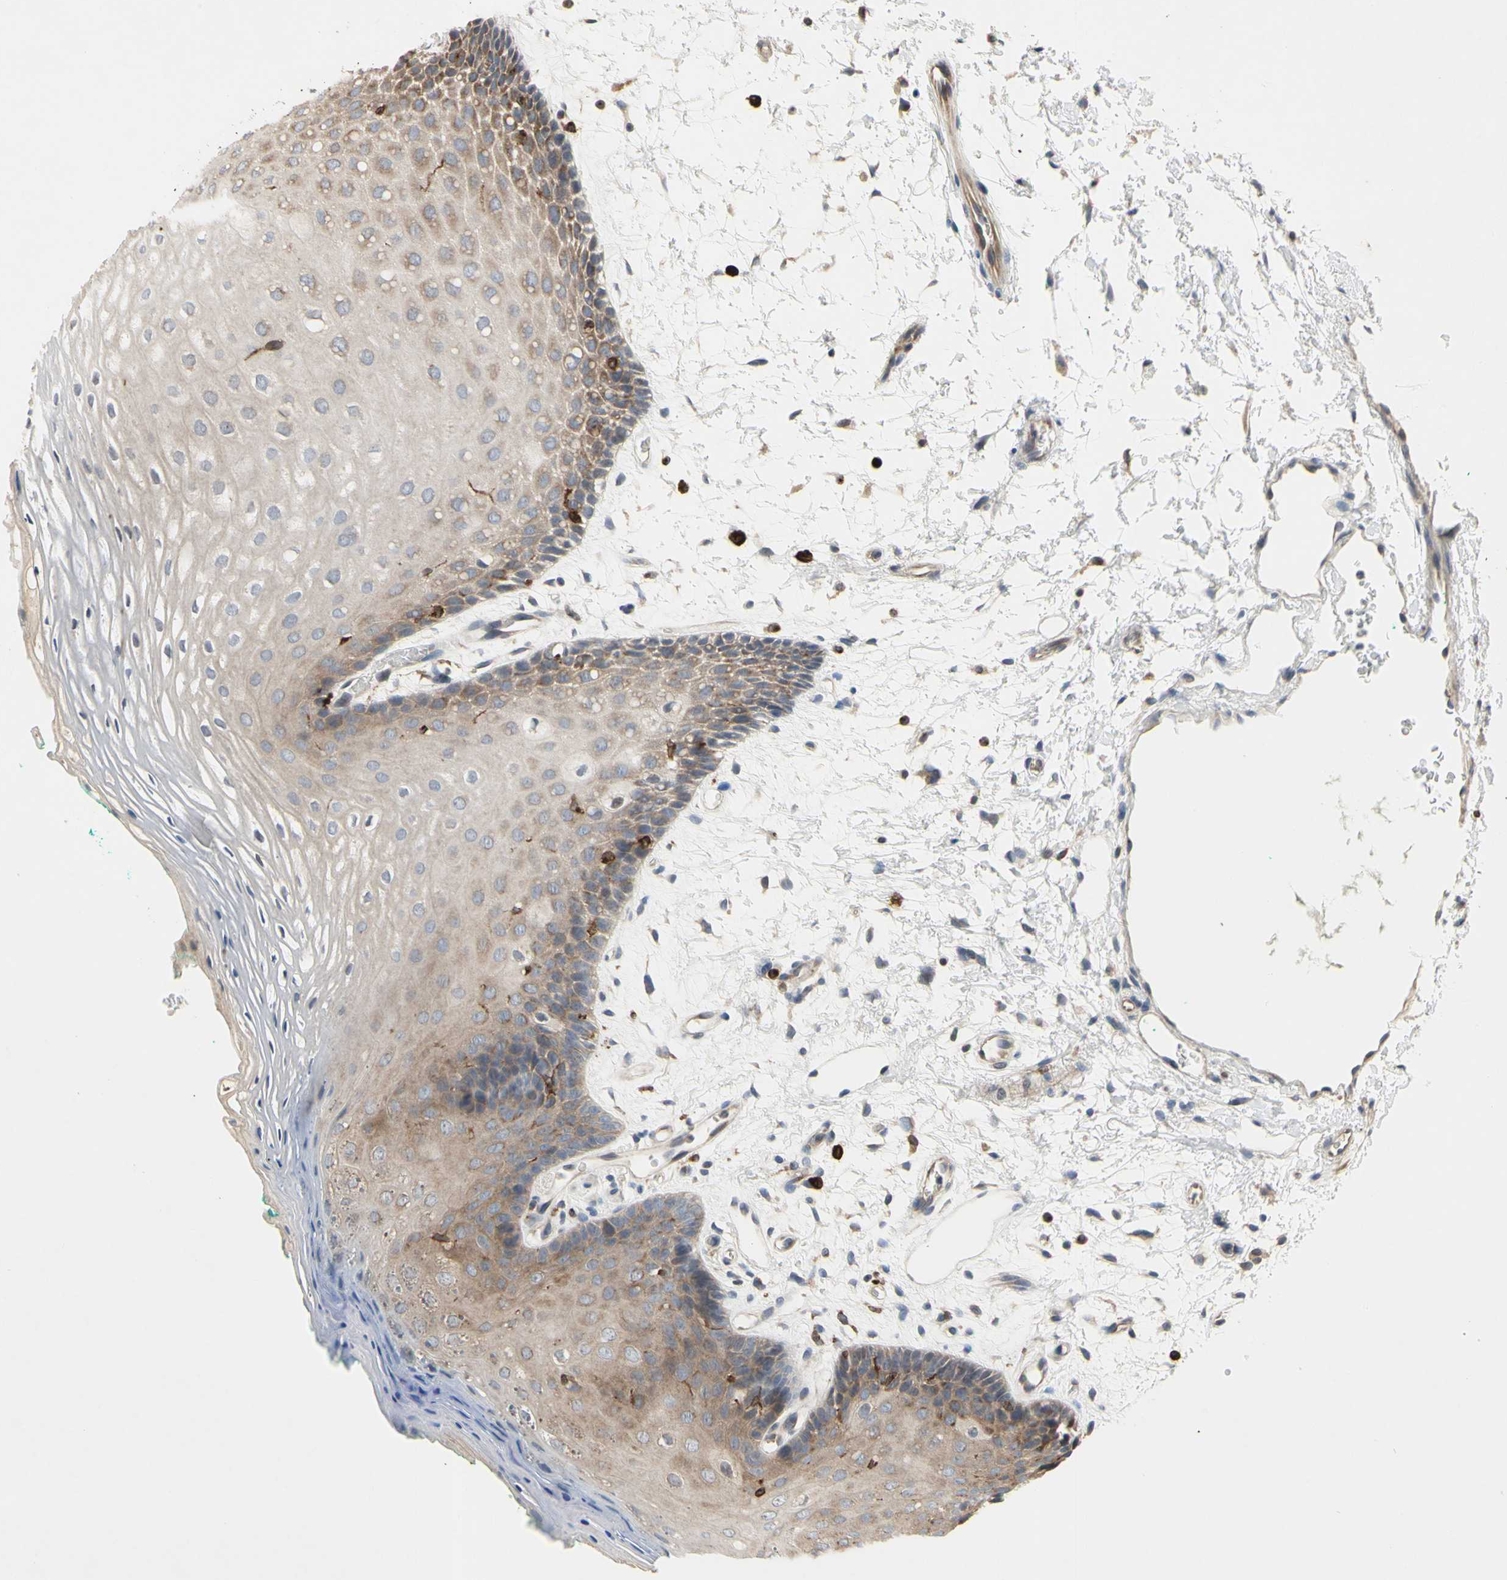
{"staining": {"intensity": "weak", "quantity": "25%-75%", "location": "cytoplasmic/membranous"}, "tissue": "oral mucosa", "cell_type": "Squamous epithelial cells", "image_type": "normal", "snomed": [{"axis": "morphology", "description": "Normal tissue, NOS"}, {"axis": "topography", "description": "Skeletal muscle"}, {"axis": "topography", "description": "Oral tissue"}, {"axis": "topography", "description": "Peripheral nerve tissue"}], "caption": "DAB immunohistochemical staining of normal human oral mucosa shows weak cytoplasmic/membranous protein positivity in approximately 25%-75% of squamous epithelial cells. Nuclei are stained in blue.", "gene": "PLXNA2", "patient": {"sex": "female", "age": 84}}